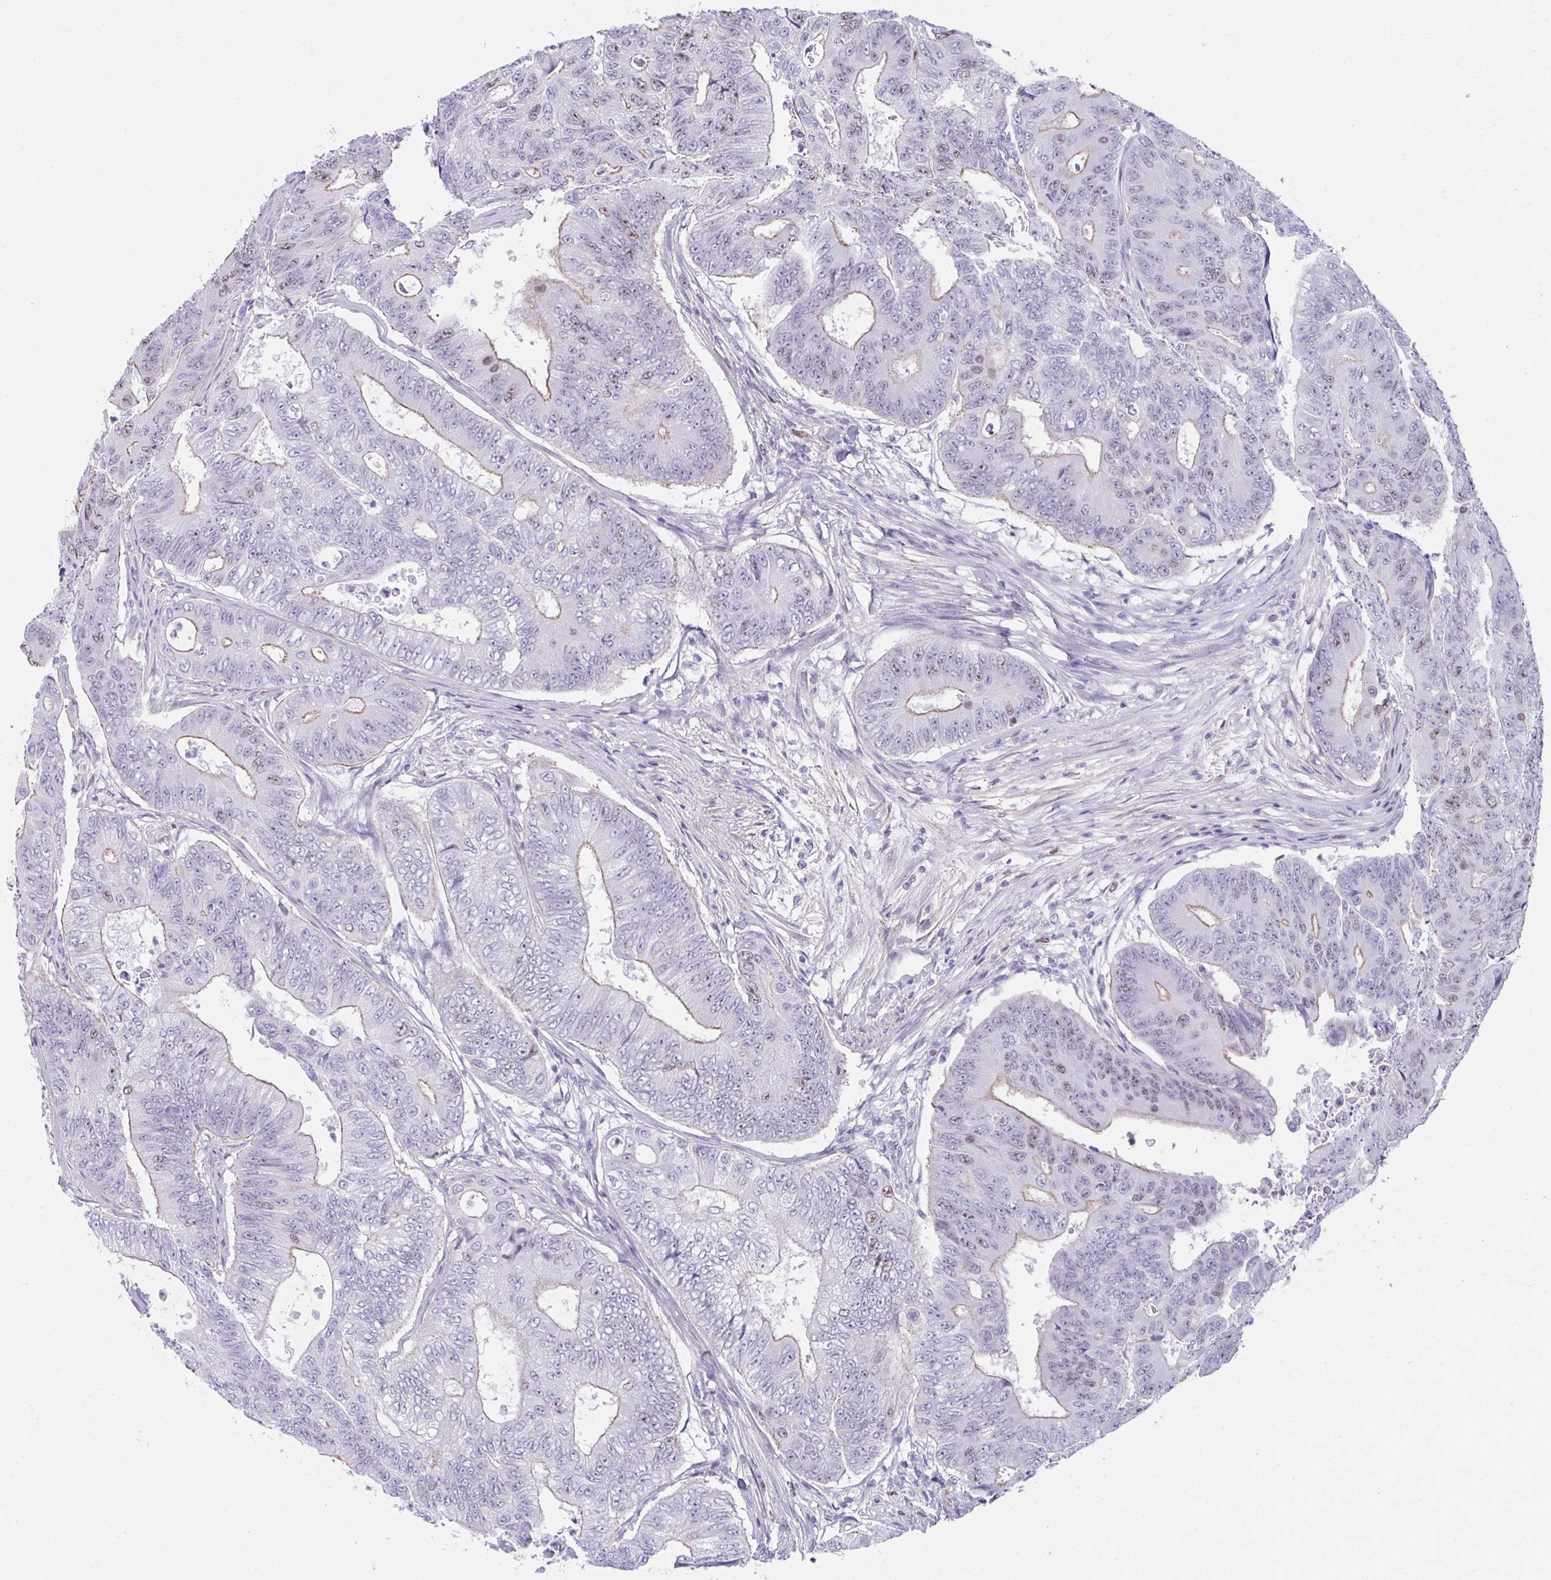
{"staining": {"intensity": "moderate", "quantity": "25%-75%", "location": "cytoplasmic/membranous,nuclear"}, "tissue": "colorectal cancer", "cell_type": "Tumor cells", "image_type": "cancer", "snomed": [{"axis": "morphology", "description": "Adenocarcinoma, NOS"}, {"axis": "topography", "description": "Colon"}], "caption": "Adenocarcinoma (colorectal) stained for a protein (brown) exhibits moderate cytoplasmic/membranous and nuclear positive staining in approximately 25%-75% of tumor cells.", "gene": "SUZ12", "patient": {"sex": "female", "age": 48}}